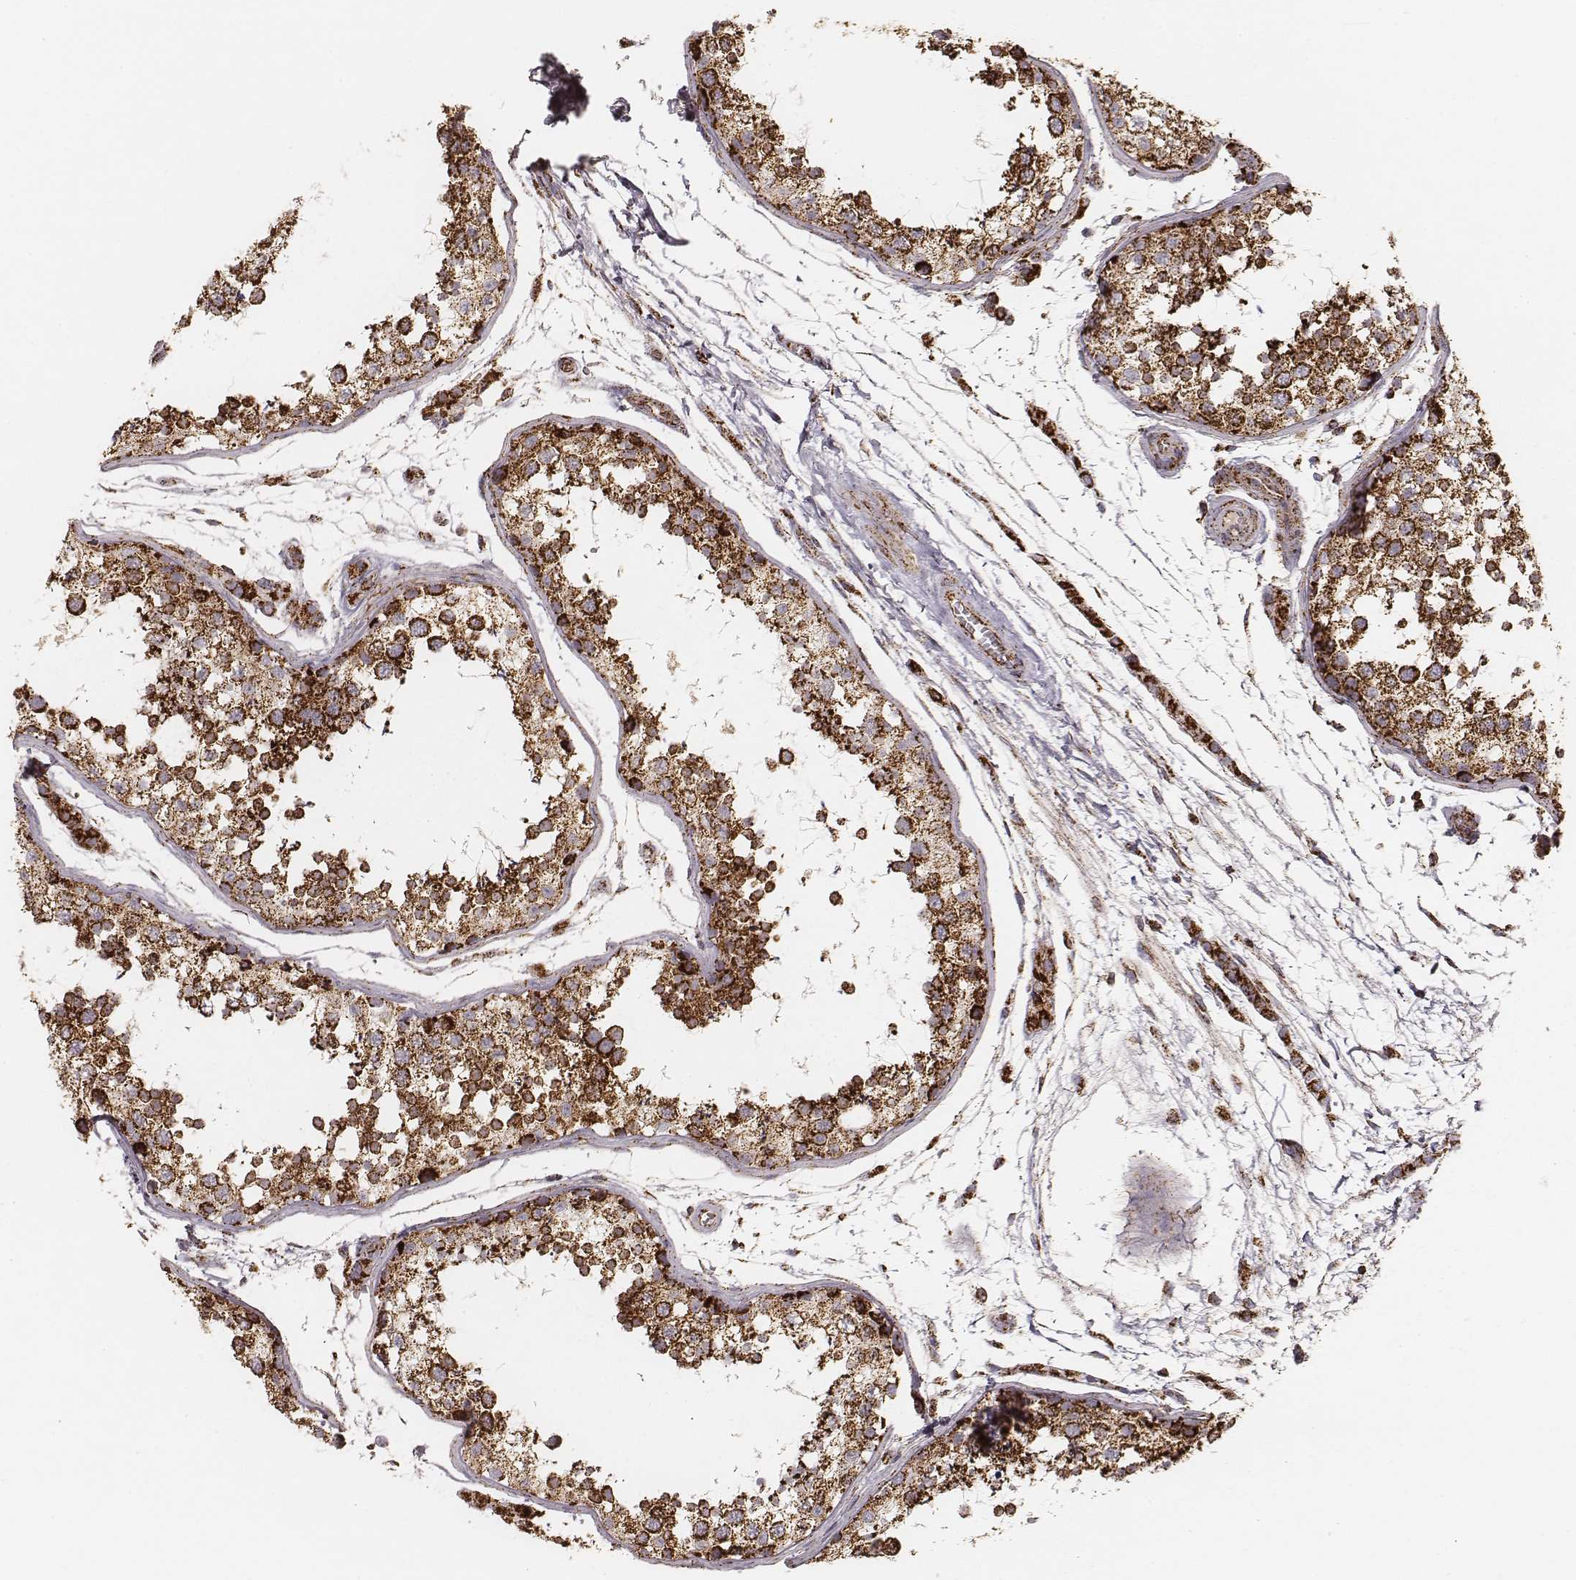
{"staining": {"intensity": "strong", "quantity": ">75%", "location": "cytoplasmic/membranous"}, "tissue": "testis", "cell_type": "Cells in seminiferous ducts", "image_type": "normal", "snomed": [{"axis": "morphology", "description": "Normal tissue, NOS"}, {"axis": "topography", "description": "Testis"}], "caption": "Cells in seminiferous ducts reveal high levels of strong cytoplasmic/membranous positivity in approximately >75% of cells in benign testis. The protein is shown in brown color, while the nuclei are stained blue.", "gene": "CS", "patient": {"sex": "male", "age": 29}}